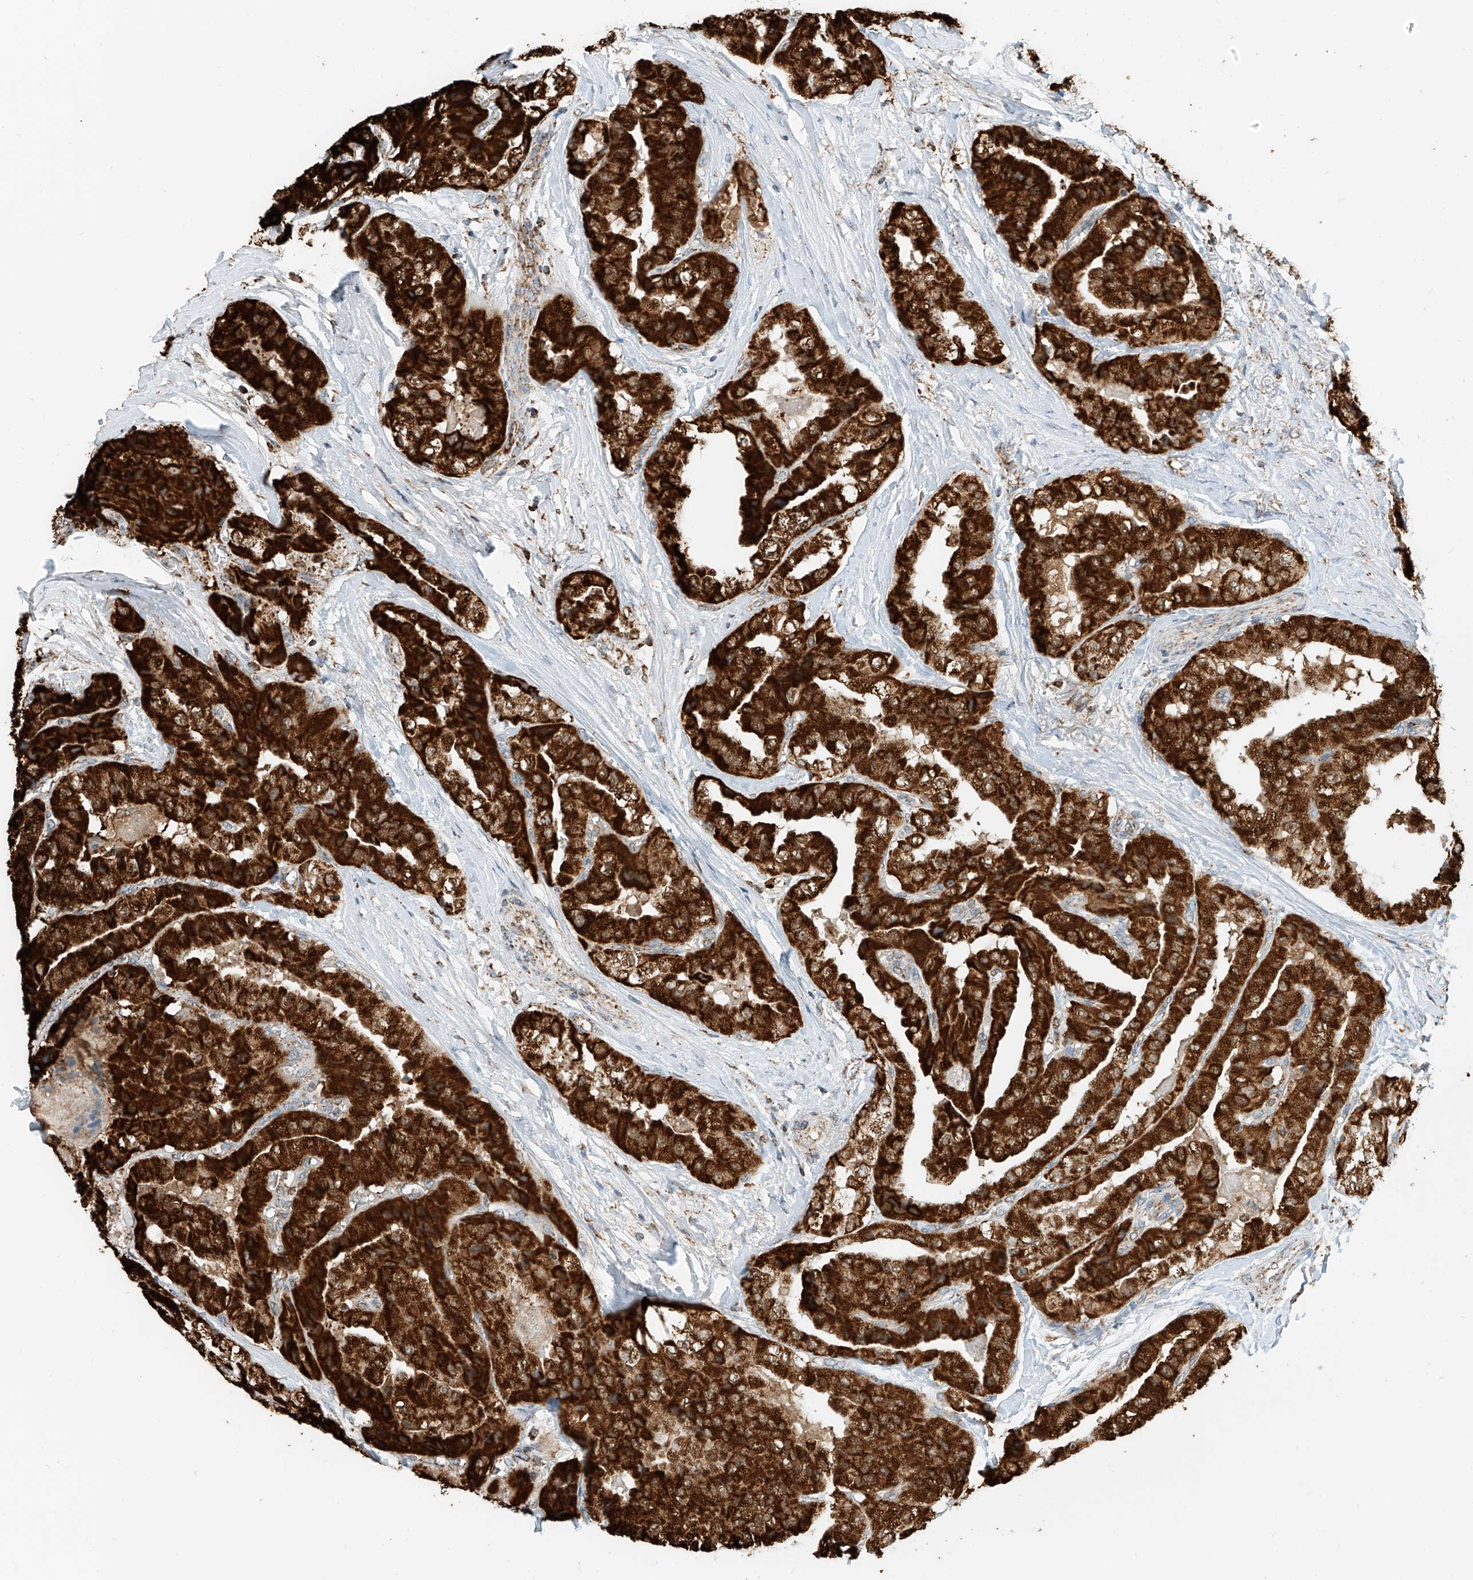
{"staining": {"intensity": "strong", "quantity": ">75%", "location": "cytoplasmic/membranous"}, "tissue": "thyroid cancer", "cell_type": "Tumor cells", "image_type": "cancer", "snomed": [{"axis": "morphology", "description": "Papillary adenocarcinoma, NOS"}, {"axis": "topography", "description": "Thyroid gland"}], "caption": "Papillary adenocarcinoma (thyroid) stained with DAB (3,3'-diaminobenzidine) immunohistochemistry (IHC) exhibits high levels of strong cytoplasmic/membranous expression in approximately >75% of tumor cells.", "gene": "PPA2", "patient": {"sex": "female", "age": 59}}